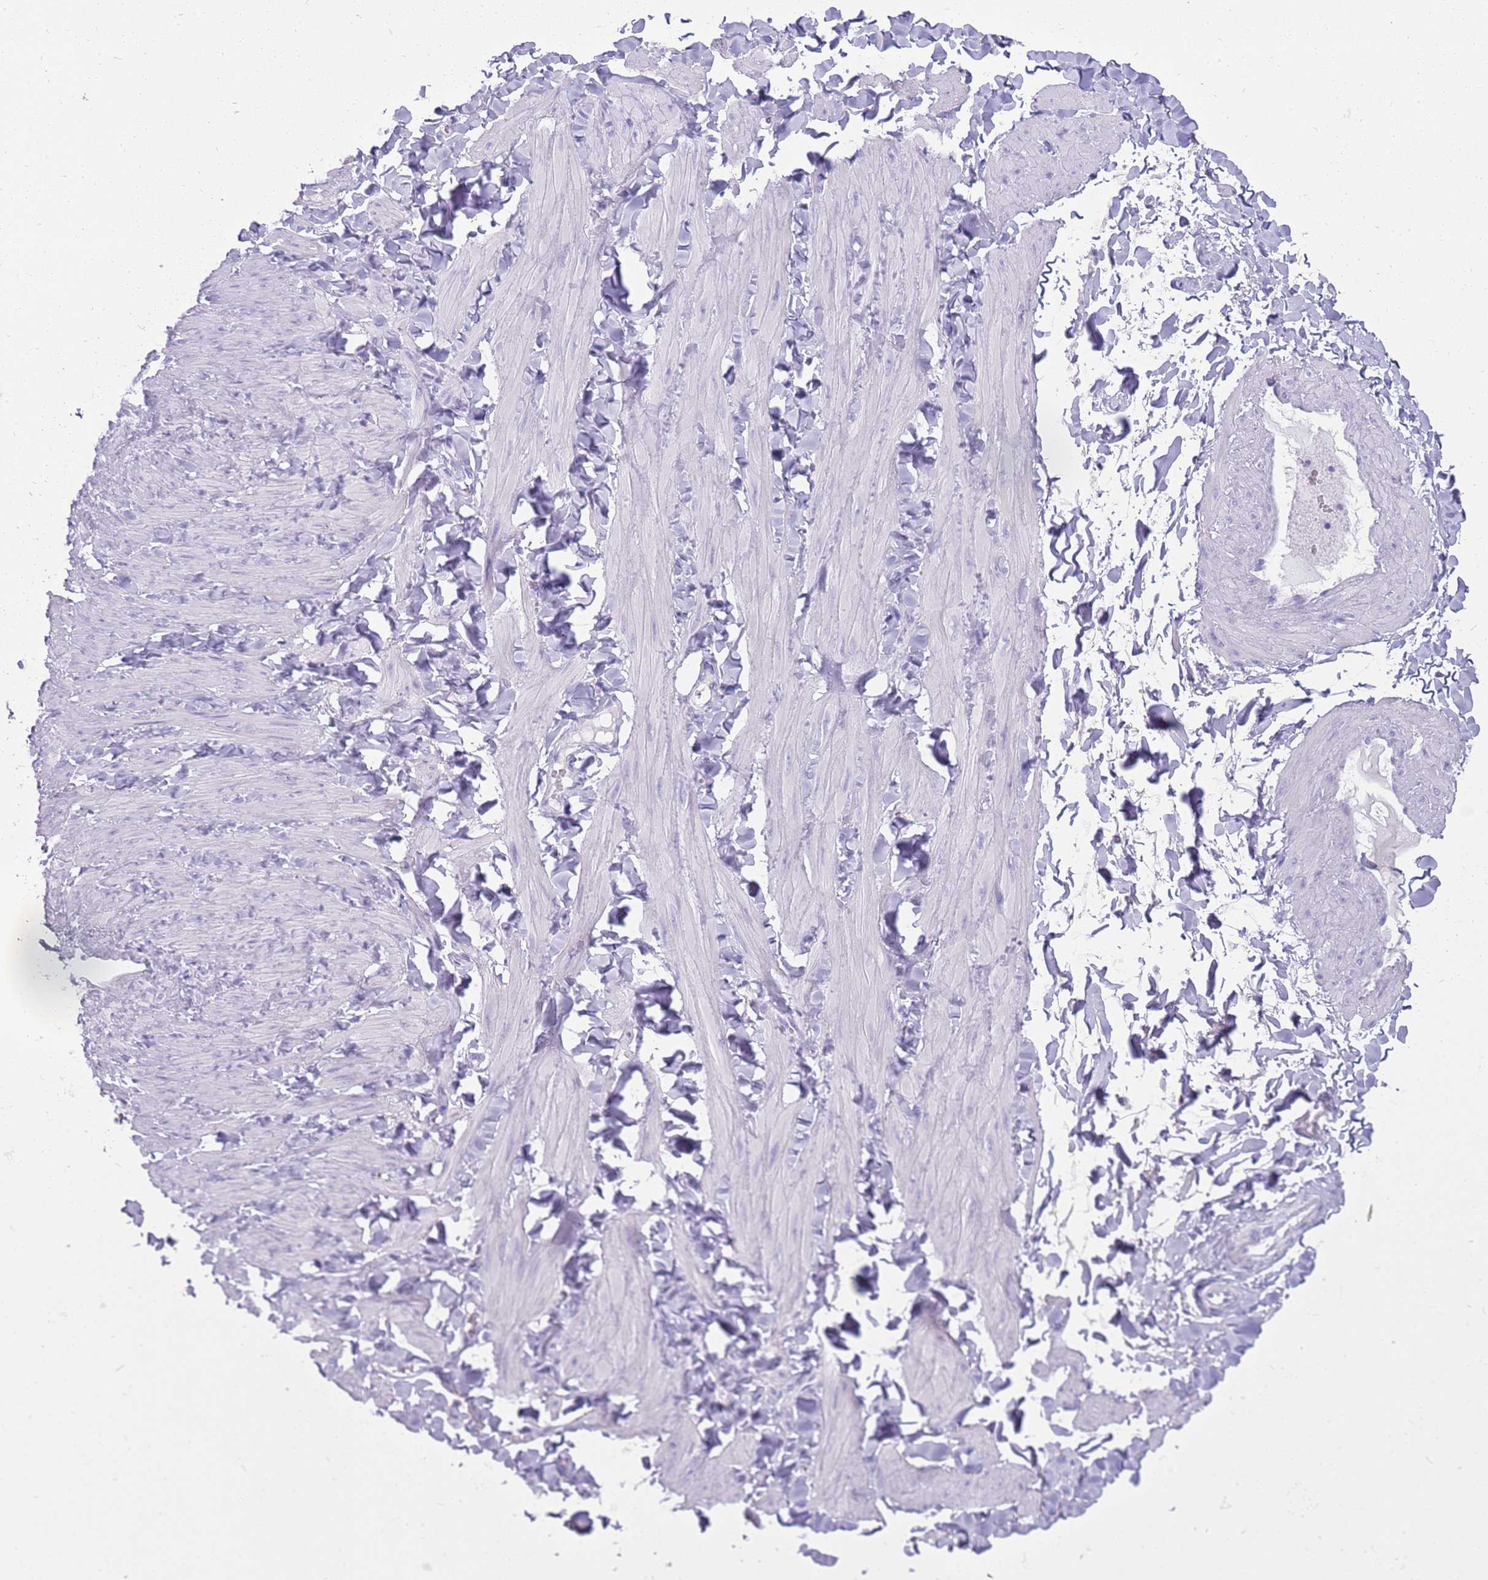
{"staining": {"intensity": "negative", "quantity": "none", "location": "none"}, "tissue": "adipose tissue", "cell_type": "Adipocytes", "image_type": "normal", "snomed": [{"axis": "morphology", "description": "Normal tissue, NOS"}, {"axis": "topography", "description": "Adipose tissue"}, {"axis": "topography", "description": "Vascular tissue"}, {"axis": "topography", "description": "Peripheral nerve tissue"}], "caption": "Adipose tissue was stained to show a protein in brown. There is no significant expression in adipocytes. (Stains: DAB (3,3'-diaminobenzidine) immunohistochemistry (IHC) with hematoxylin counter stain, Microscopy: brightfield microscopy at high magnification).", "gene": "ENSG00000271254", "patient": {"sex": "male", "age": 25}}